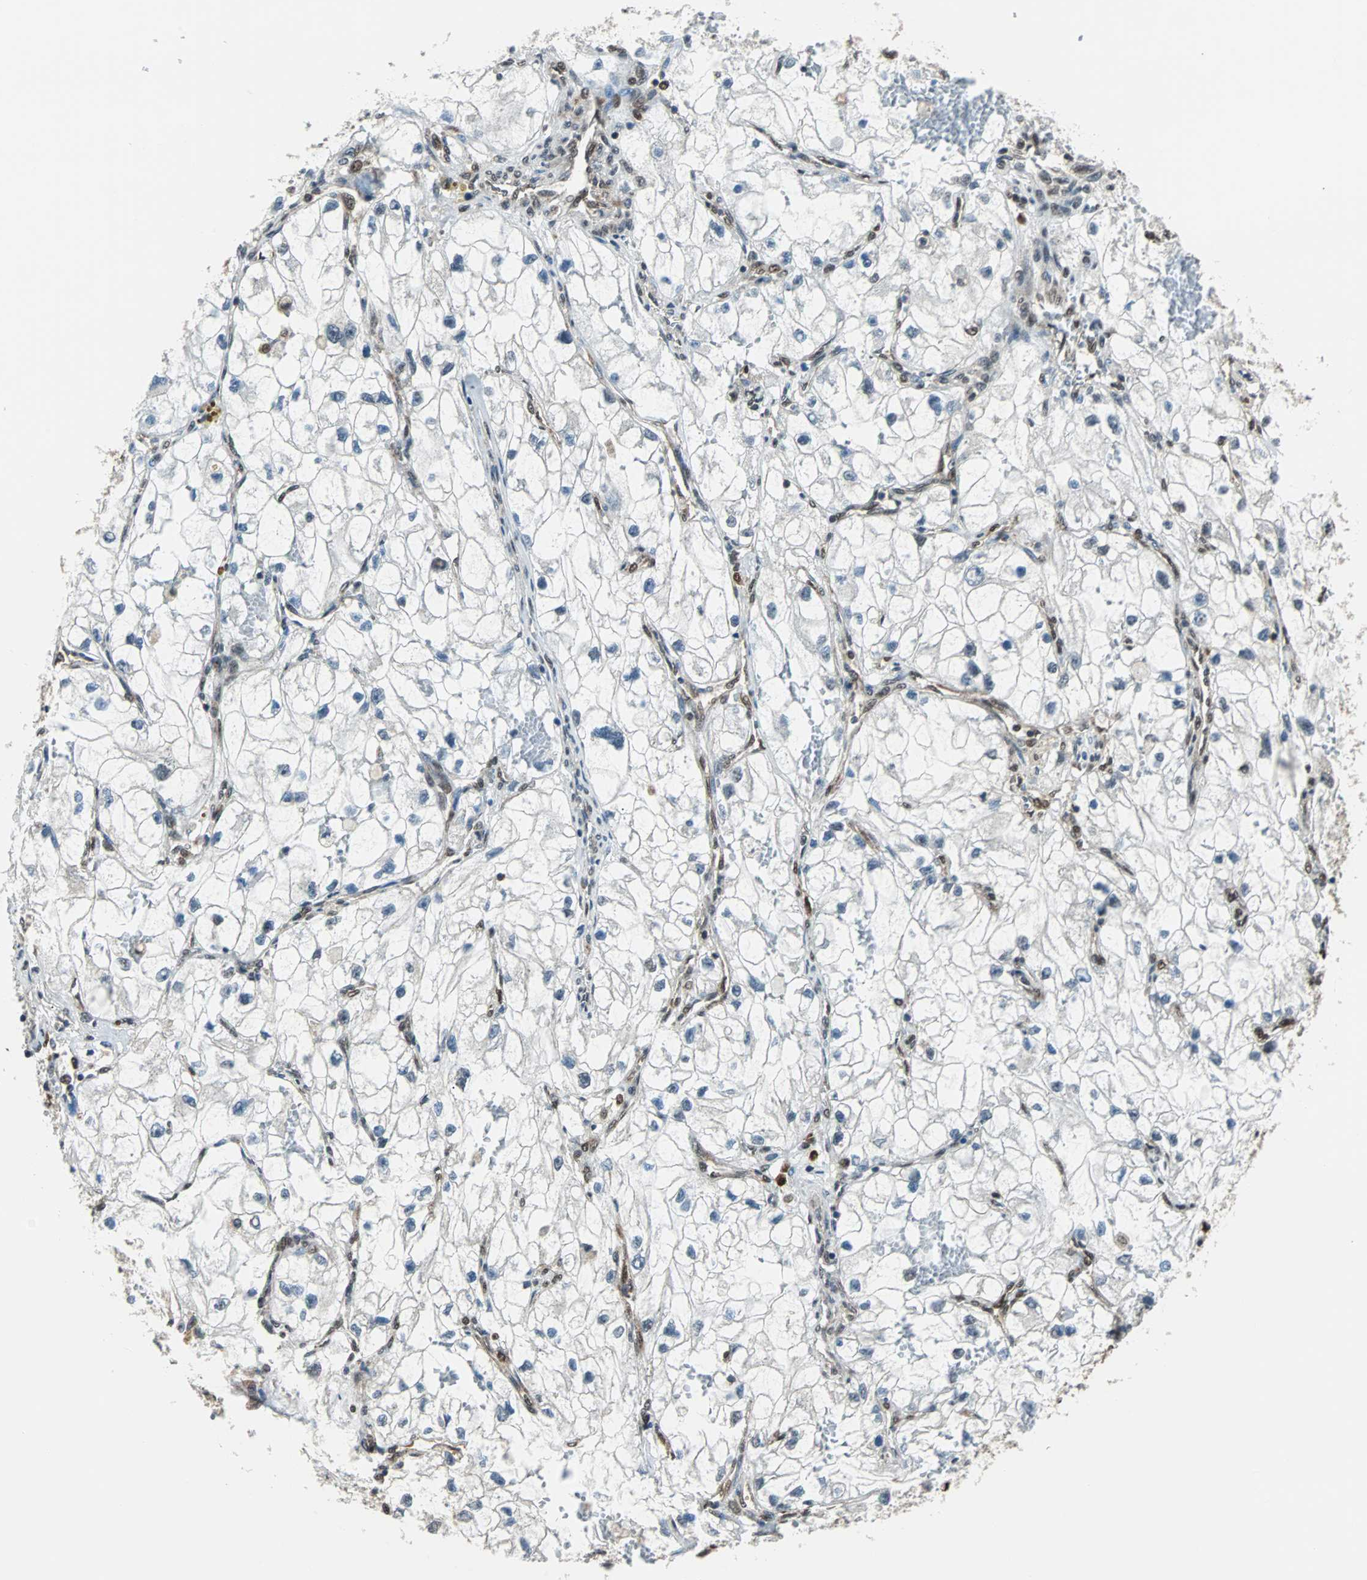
{"staining": {"intensity": "negative", "quantity": "none", "location": "none"}, "tissue": "renal cancer", "cell_type": "Tumor cells", "image_type": "cancer", "snomed": [{"axis": "morphology", "description": "Adenocarcinoma, NOS"}, {"axis": "topography", "description": "Kidney"}], "caption": "IHC of human renal cancer (adenocarcinoma) exhibits no positivity in tumor cells. (Stains: DAB (3,3'-diaminobenzidine) immunohistochemistry with hematoxylin counter stain, Microscopy: brightfield microscopy at high magnification).", "gene": "VCP", "patient": {"sex": "female", "age": 70}}